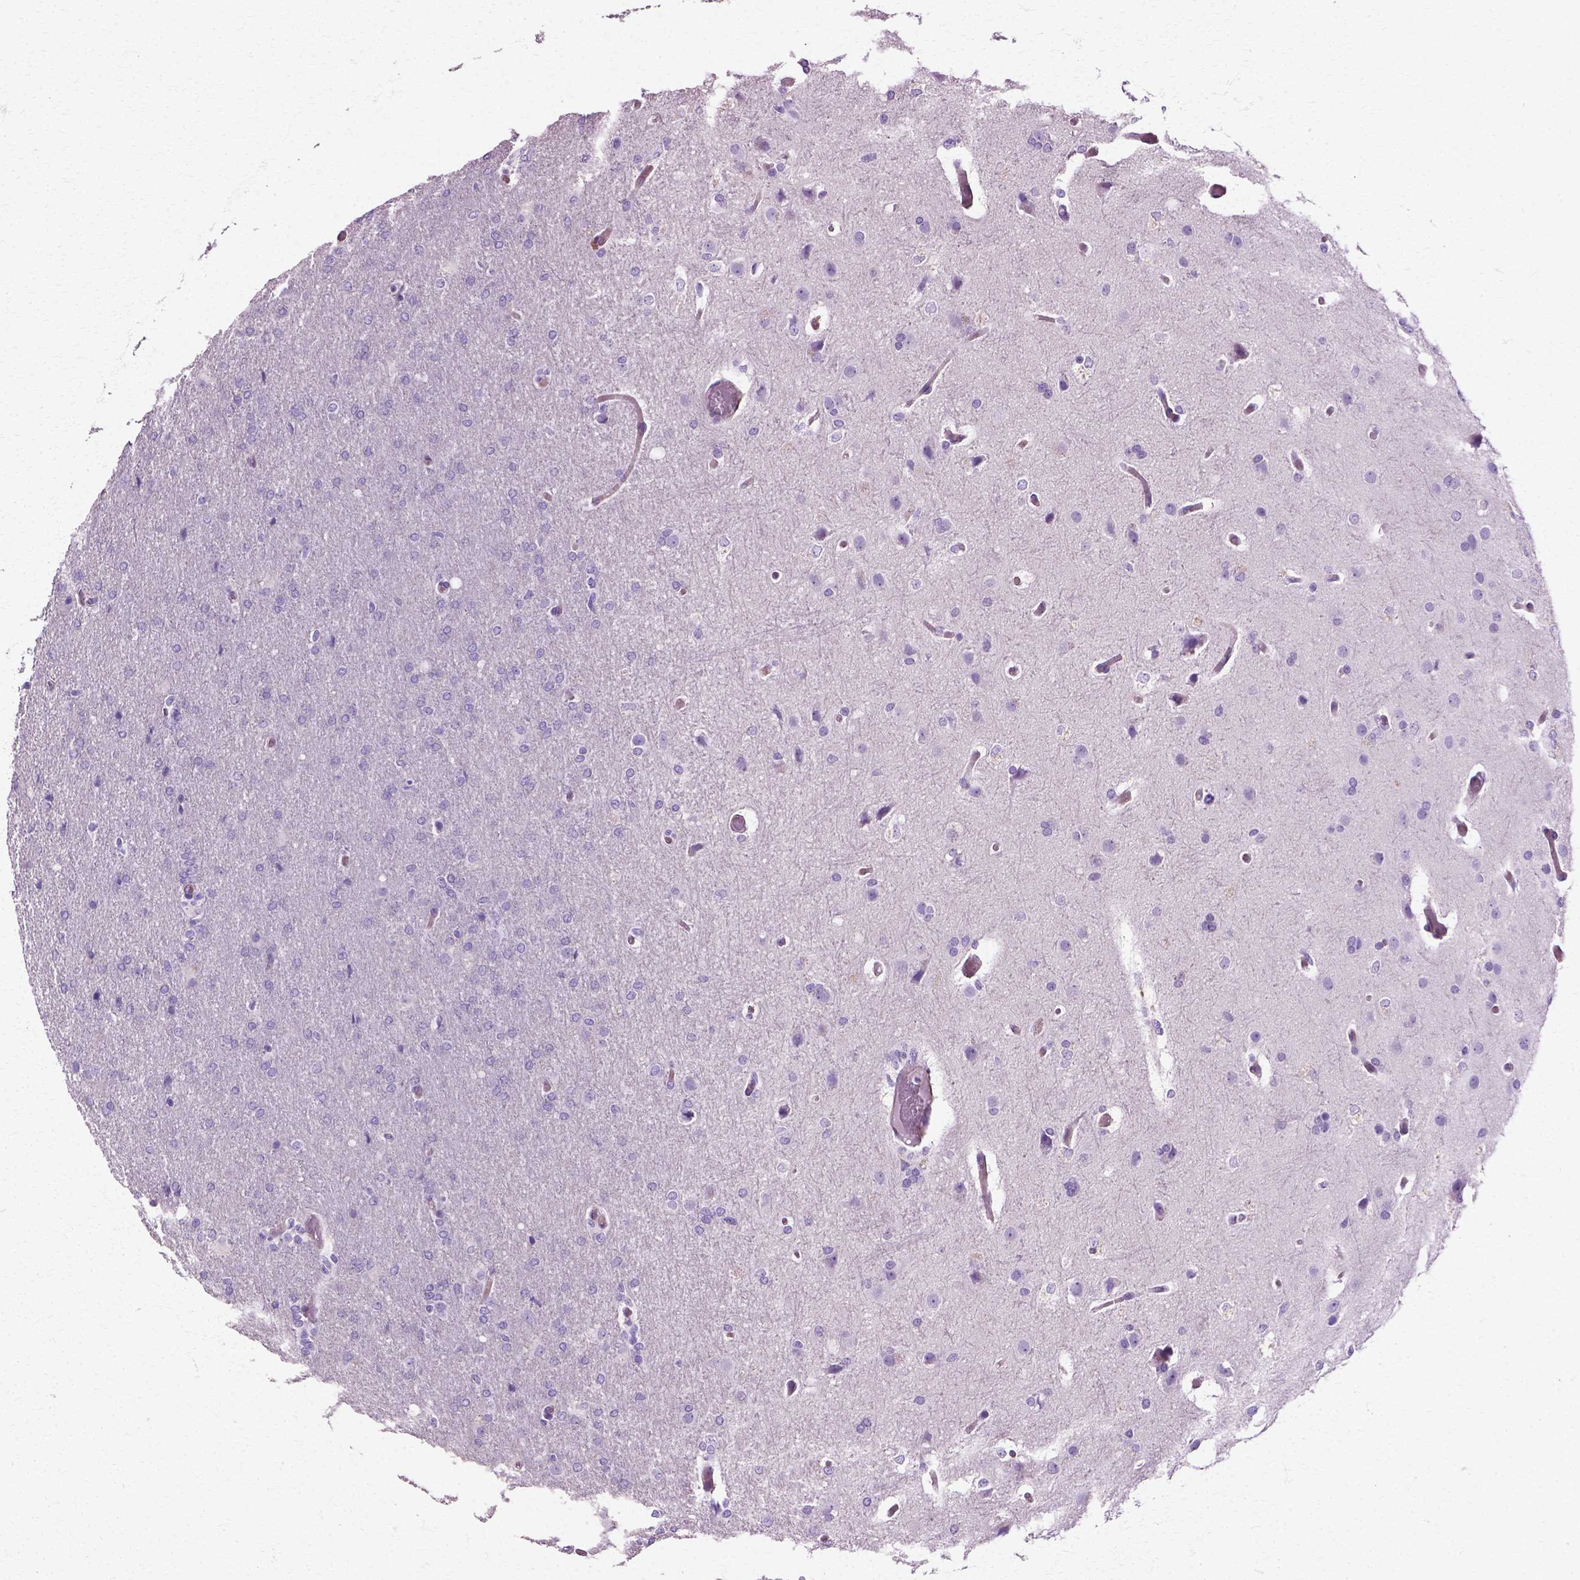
{"staining": {"intensity": "negative", "quantity": "none", "location": "none"}, "tissue": "glioma", "cell_type": "Tumor cells", "image_type": "cancer", "snomed": [{"axis": "morphology", "description": "Glioma, malignant, High grade"}, {"axis": "topography", "description": "Brain"}], "caption": "IHC photomicrograph of neoplastic tissue: human high-grade glioma (malignant) stained with DAB (3,3'-diaminobenzidine) demonstrates no significant protein expression in tumor cells.", "gene": "CFAP157", "patient": {"sex": "male", "age": 68}}